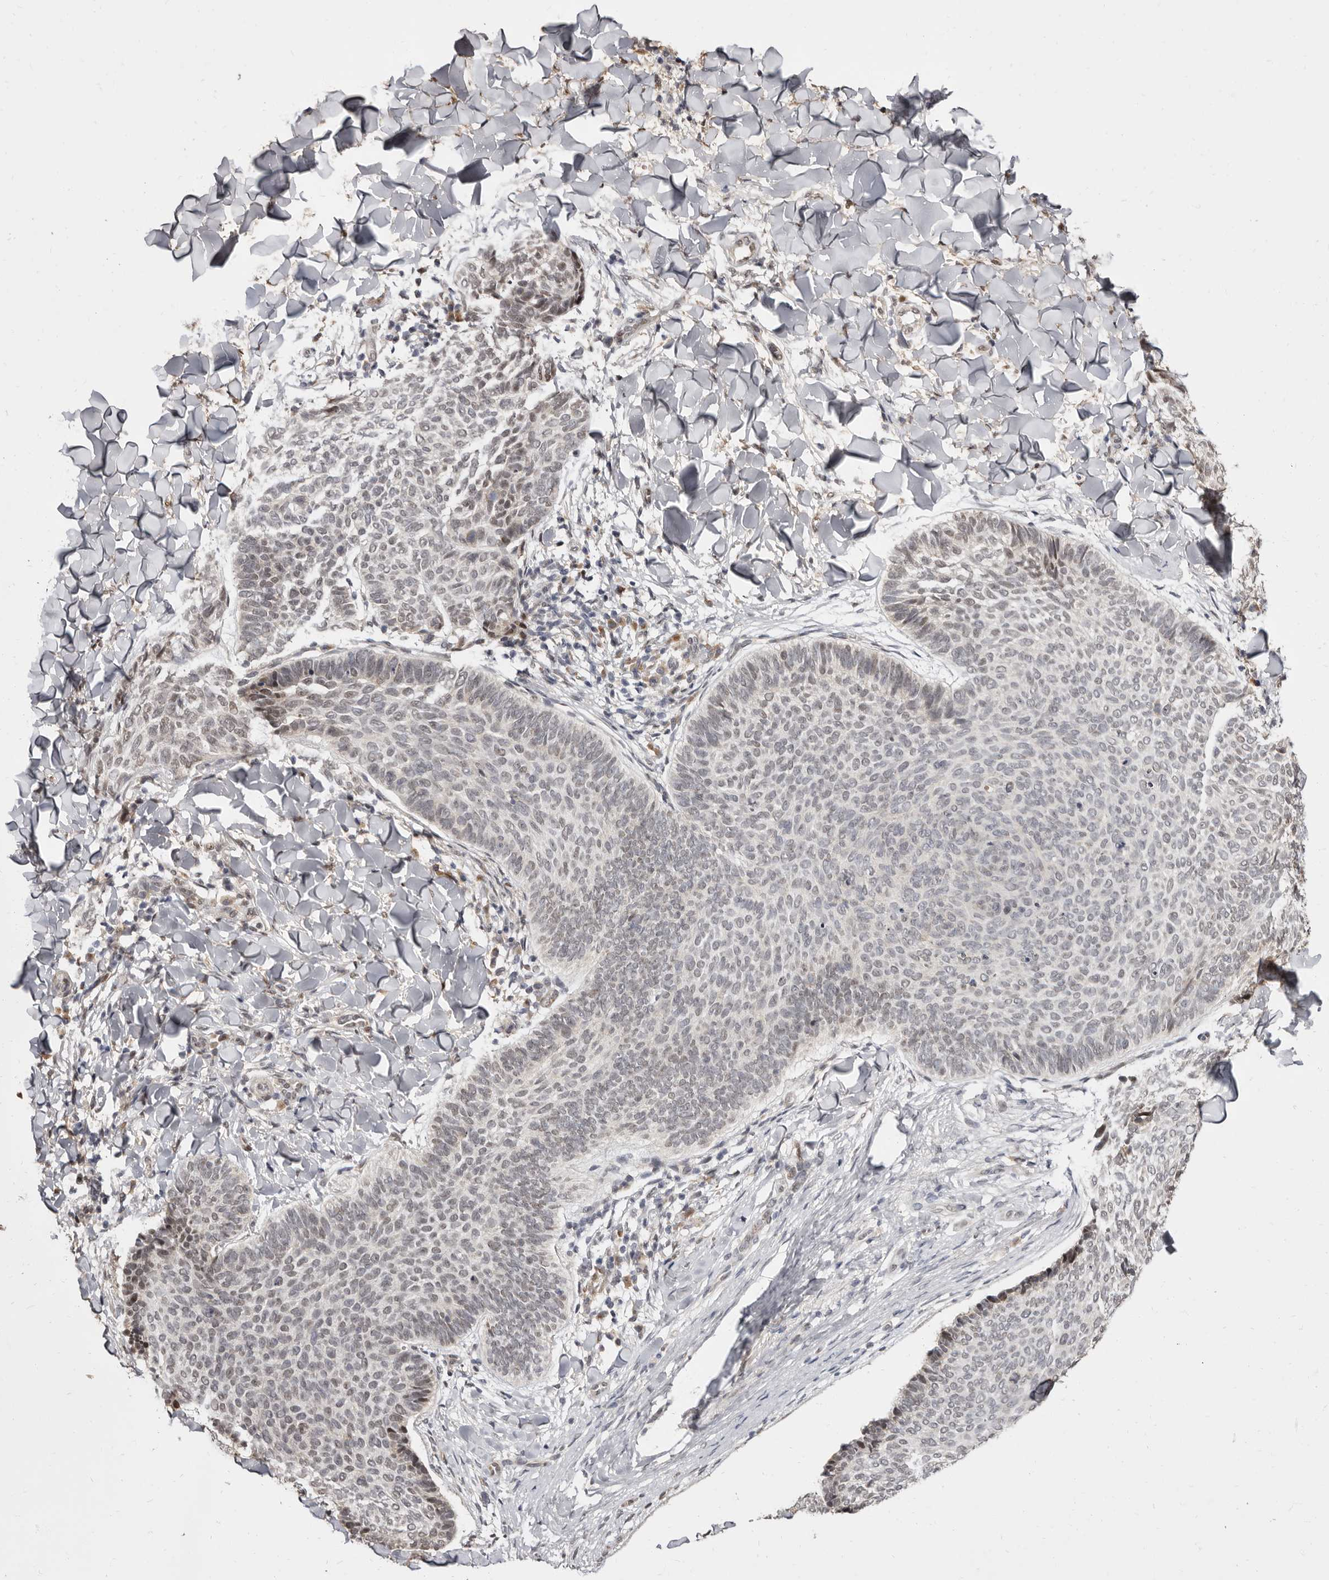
{"staining": {"intensity": "negative", "quantity": "none", "location": "none"}, "tissue": "skin cancer", "cell_type": "Tumor cells", "image_type": "cancer", "snomed": [{"axis": "morphology", "description": "Normal tissue, NOS"}, {"axis": "morphology", "description": "Basal cell carcinoma"}, {"axis": "topography", "description": "Skin"}], "caption": "Skin cancer was stained to show a protein in brown. There is no significant expression in tumor cells. (DAB (3,3'-diaminobenzidine) immunohistochemistry with hematoxylin counter stain).", "gene": "ZNF326", "patient": {"sex": "male", "age": 50}}